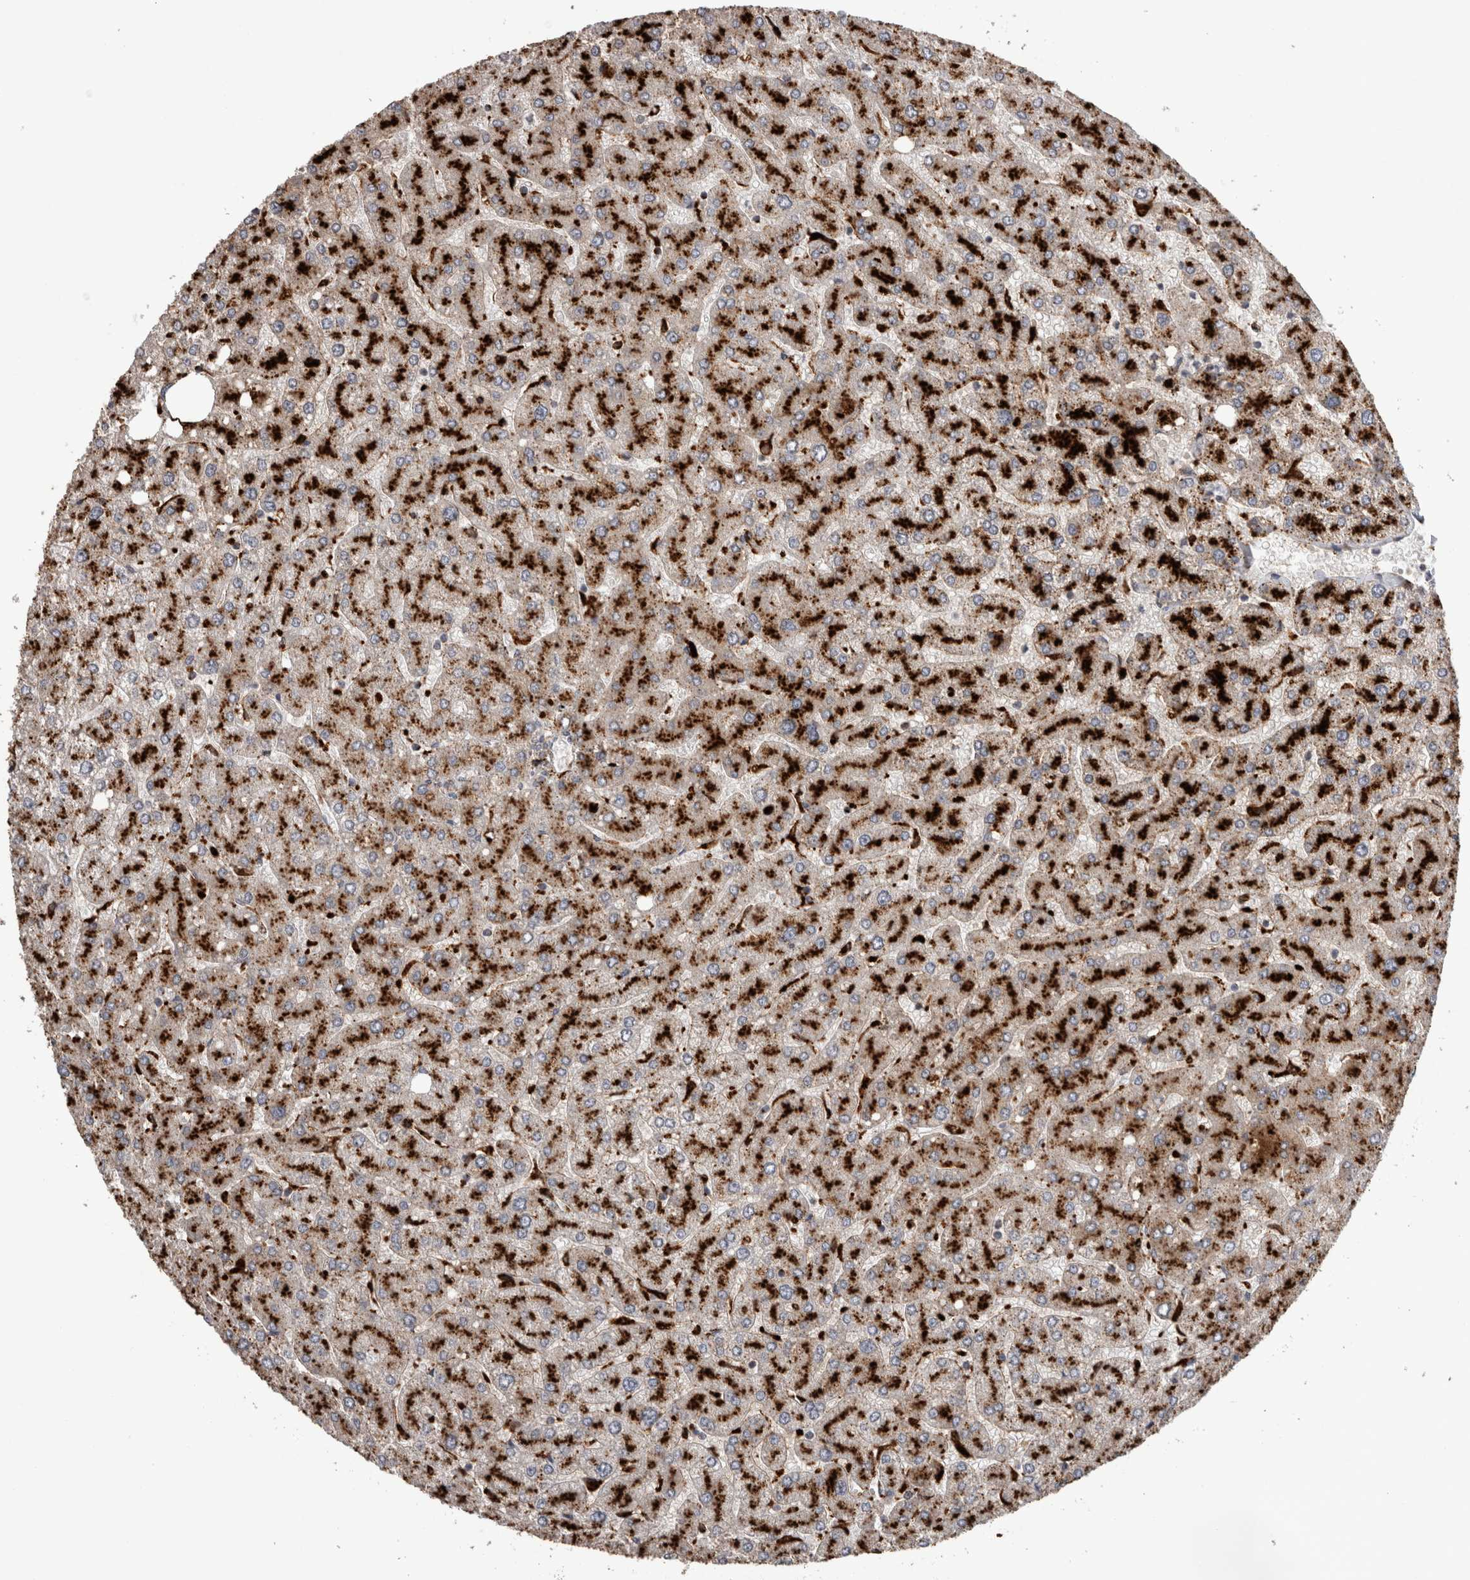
{"staining": {"intensity": "moderate", "quantity": ">75%", "location": "cytoplasmic/membranous"}, "tissue": "liver", "cell_type": "Cholangiocytes", "image_type": "normal", "snomed": [{"axis": "morphology", "description": "Normal tissue, NOS"}, {"axis": "topography", "description": "Liver"}], "caption": "Cholangiocytes exhibit moderate cytoplasmic/membranous staining in approximately >75% of cells in benign liver. (DAB (3,3'-diaminobenzidine) = brown stain, brightfield microscopy at high magnification).", "gene": "CTSZ", "patient": {"sex": "male", "age": 55}}